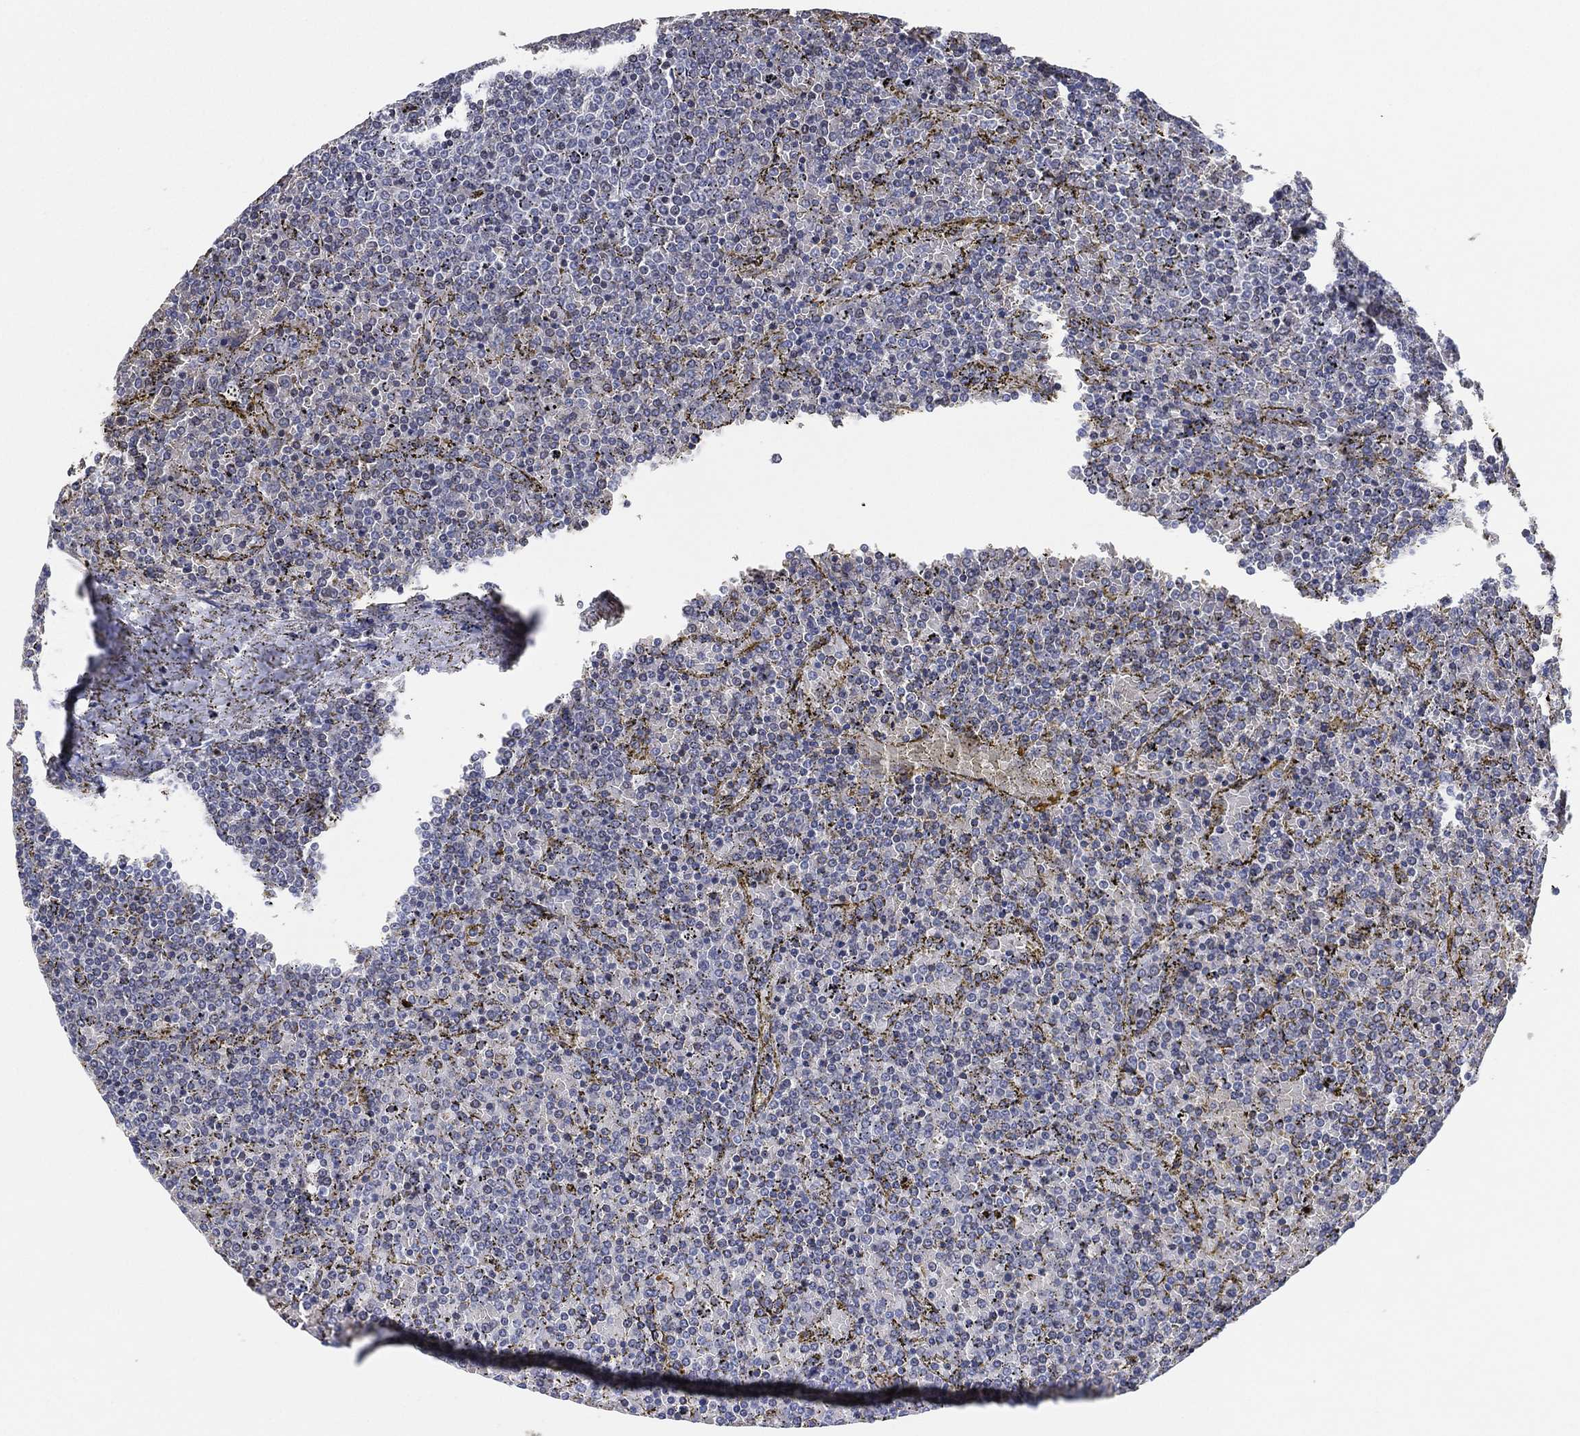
{"staining": {"intensity": "negative", "quantity": "none", "location": "none"}, "tissue": "lymphoma", "cell_type": "Tumor cells", "image_type": "cancer", "snomed": [{"axis": "morphology", "description": "Malignant lymphoma, non-Hodgkin's type, Low grade"}, {"axis": "topography", "description": "Spleen"}], "caption": "There is no significant positivity in tumor cells of lymphoma.", "gene": "CFTR", "patient": {"sex": "female", "age": 77}}